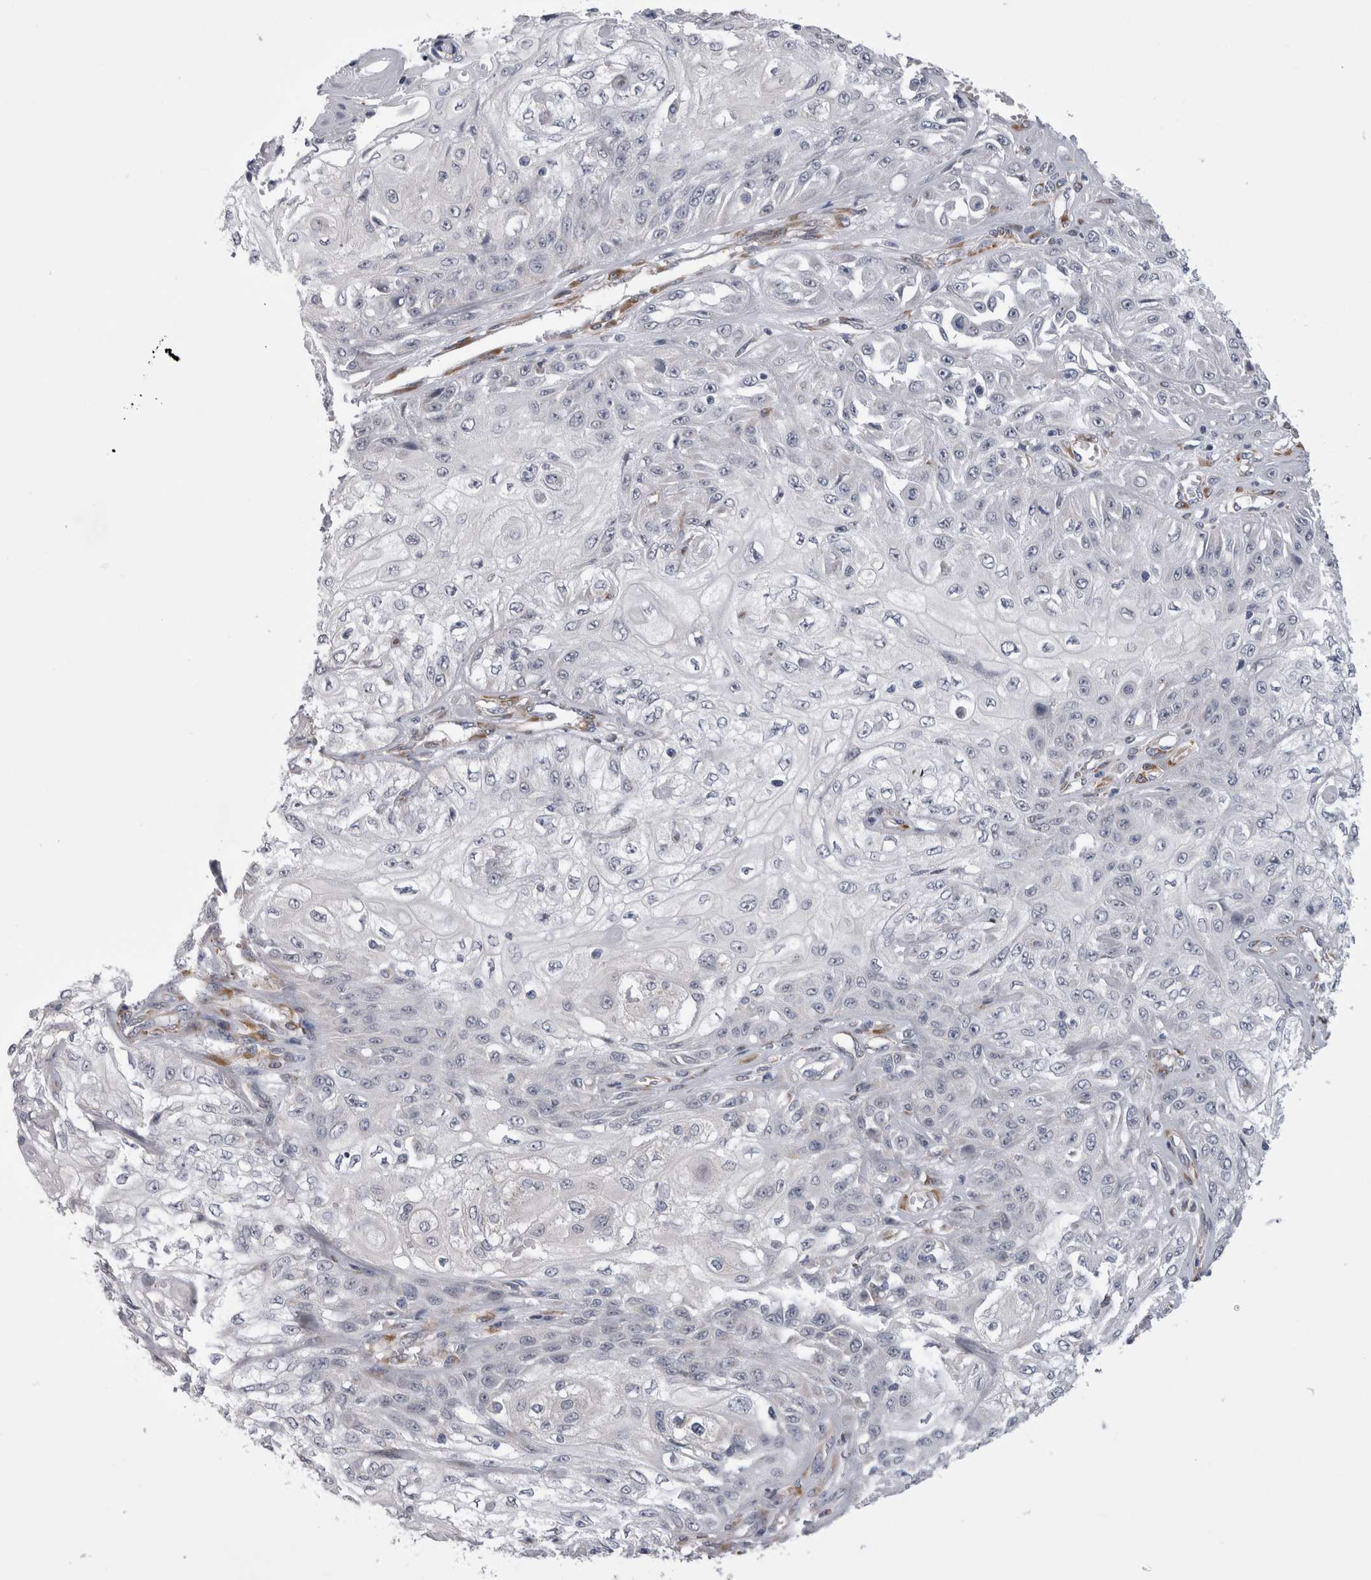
{"staining": {"intensity": "negative", "quantity": "none", "location": "none"}, "tissue": "skin cancer", "cell_type": "Tumor cells", "image_type": "cancer", "snomed": [{"axis": "morphology", "description": "Squamous cell carcinoma, NOS"}, {"axis": "morphology", "description": "Squamous cell carcinoma, metastatic, NOS"}, {"axis": "topography", "description": "Skin"}, {"axis": "topography", "description": "Lymph node"}], "caption": "Immunohistochemical staining of skin cancer shows no significant positivity in tumor cells.", "gene": "ARHGAP29", "patient": {"sex": "male", "age": 75}}